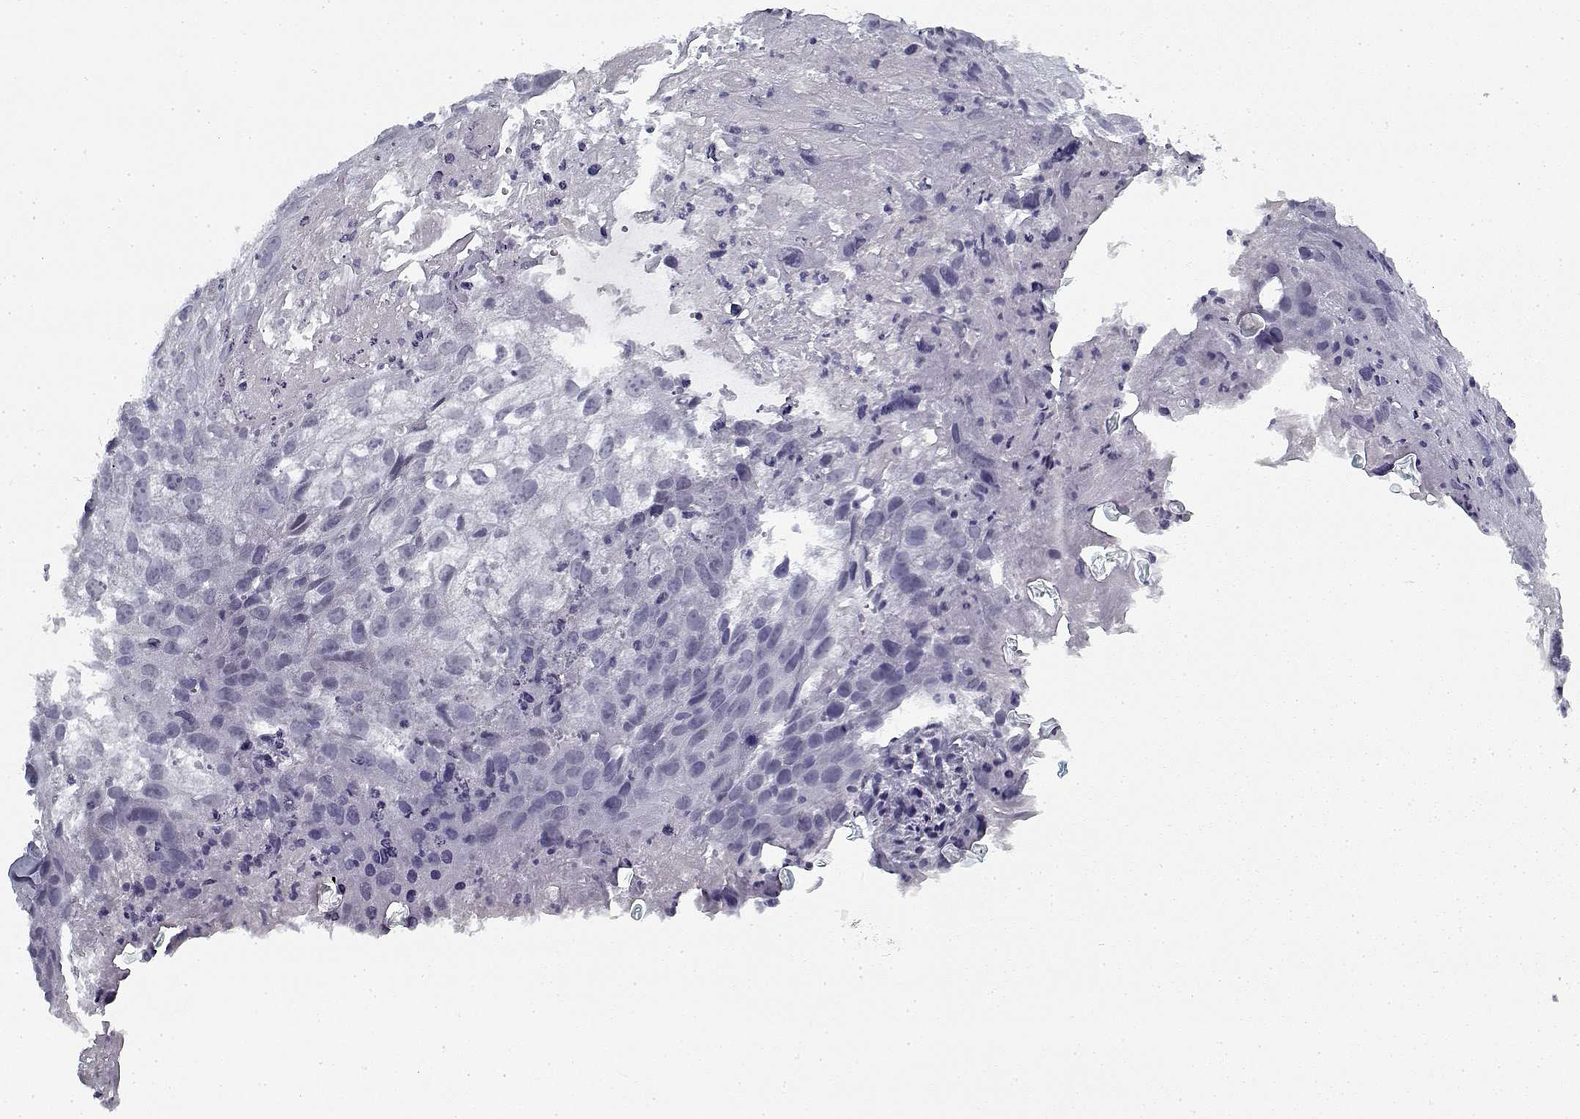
{"staining": {"intensity": "negative", "quantity": "none", "location": "none"}, "tissue": "cervical cancer", "cell_type": "Tumor cells", "image_type": "cancer", "snomed": [{"axis": "morphology", "description": "Squamous cell carcinoma, NOS"}, {"axis": "topography", "description": "Cervix"}], "caption": "Human cervical cancer stained for a protein using immunohistochemistry demonstrates no expression in tumor cells.", "gene": "RNF32", "patient": {"sex": "female", "age": 53}}